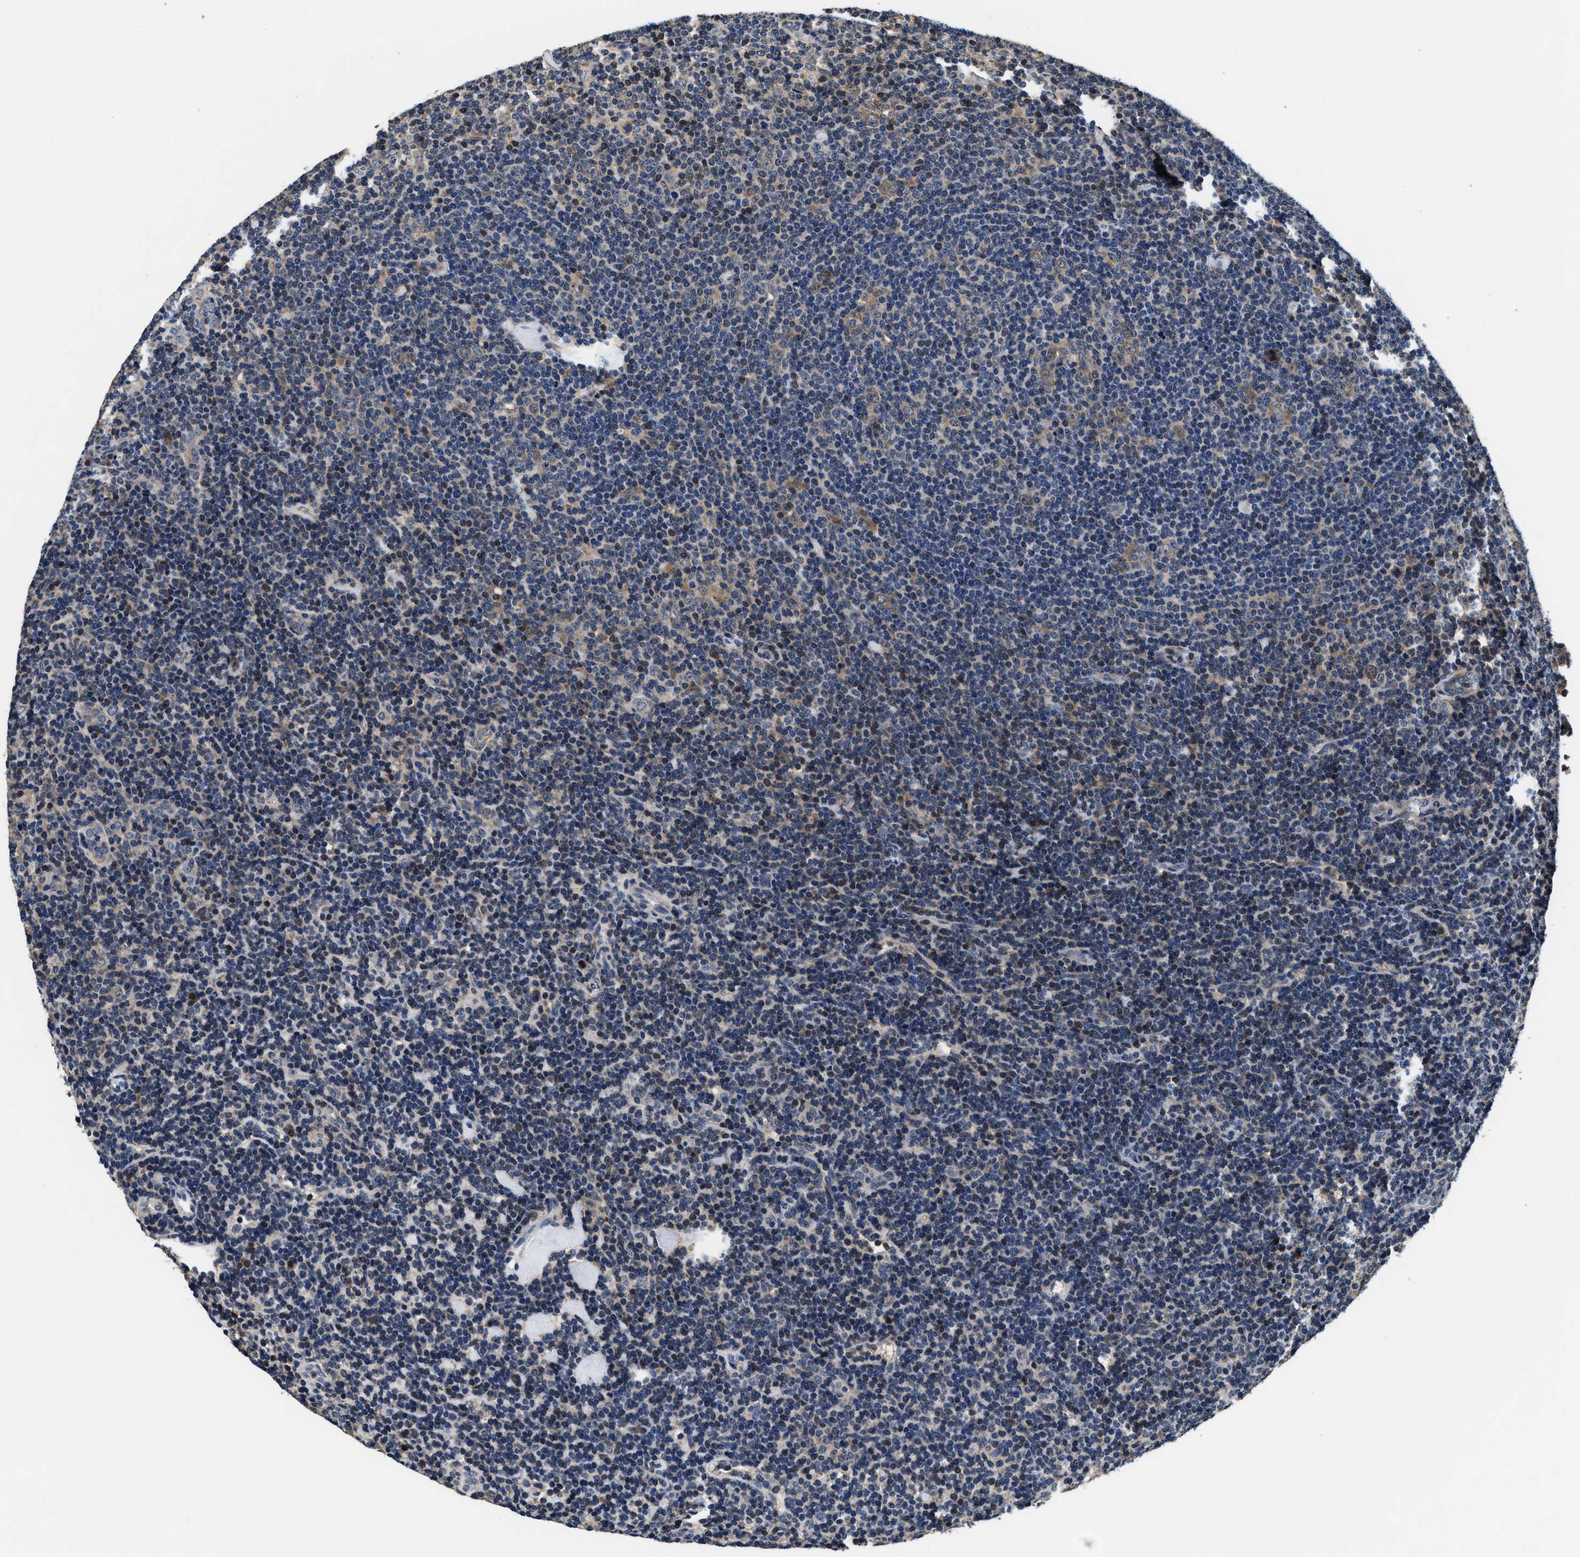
{"staining": {"intensity": "weak", "quantity": "25%-75%", "location": "cytoplasmic/membranous"}, "tissue": "lymphoma", "cell_type": "Tumor cells", "image_type": "cancer", "snomed": [{"axis": "morphology", "description": "Hodgkin's disease, NOS"}, {"axis": "topography", "description": "Lymph node"}], "caption": "The photomicrograph exhibits a brown stain indicating the presence of a protein in the cytoplasmic/membranous of tumor cells in Hodgkin's disease. (brown staining indicates protein expression, while blue staining denotes nuclei).", "gene": "PHPT1", "patient": {"sex": "female", "age": 57}}